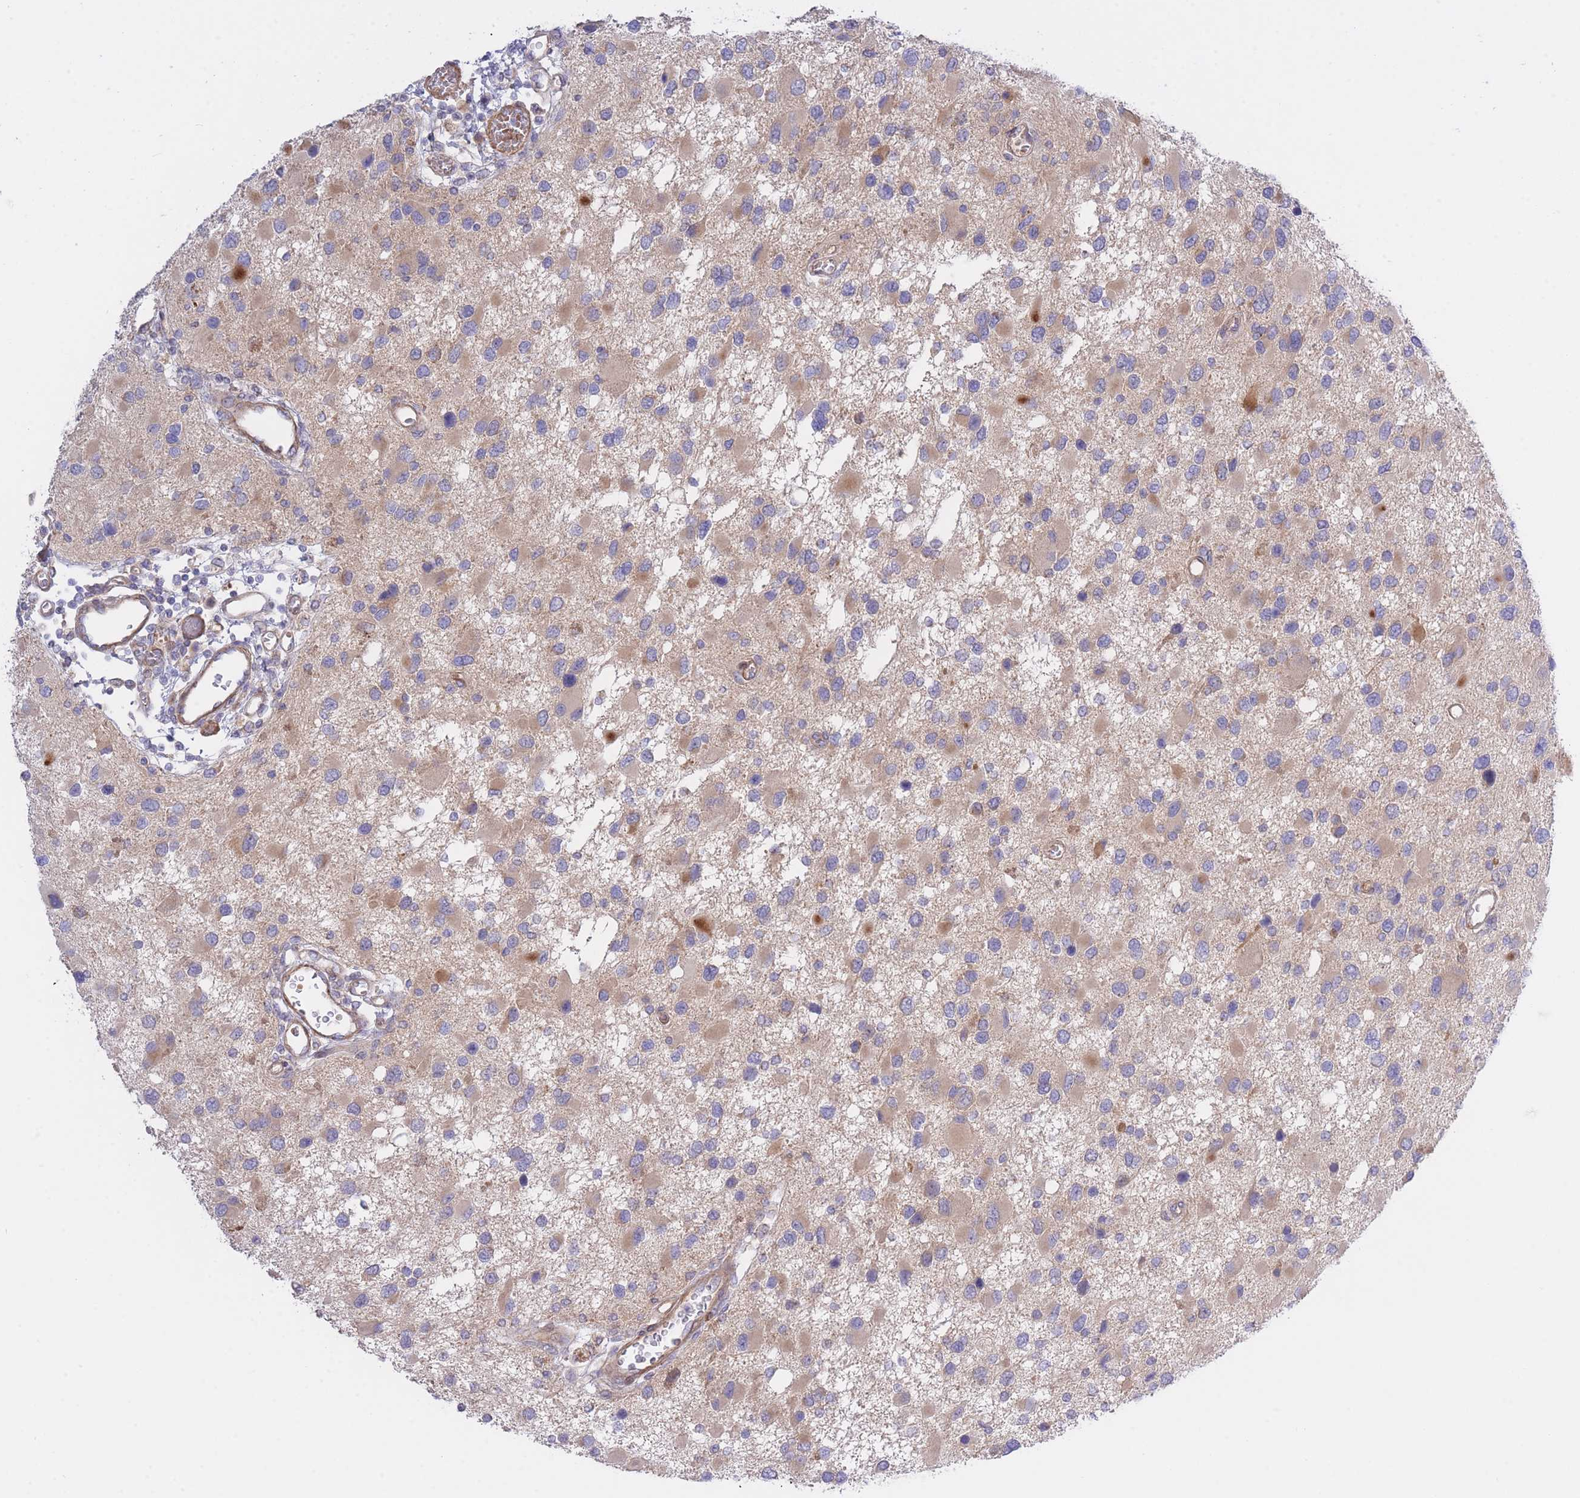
{"staining": {"intensity": "moderate", "quantity": "<25%", "location": "cytoplasmic/membranous"}, "tissue": "glioma", "cell_type": "Tumor cells", "image_type": "cancer", "snomed": [{"axis": "morphology", "description": "Glioma, malignant, High grade"}, {"axis": "topography", "description": "Brain"}], "caption": "Glioma tissue exhibits moderate cytoplasmic/membranous positivity in about <25% of tumor cells", "gene": "CHAC1", "patient": {"sex": "male", "age": 53}}